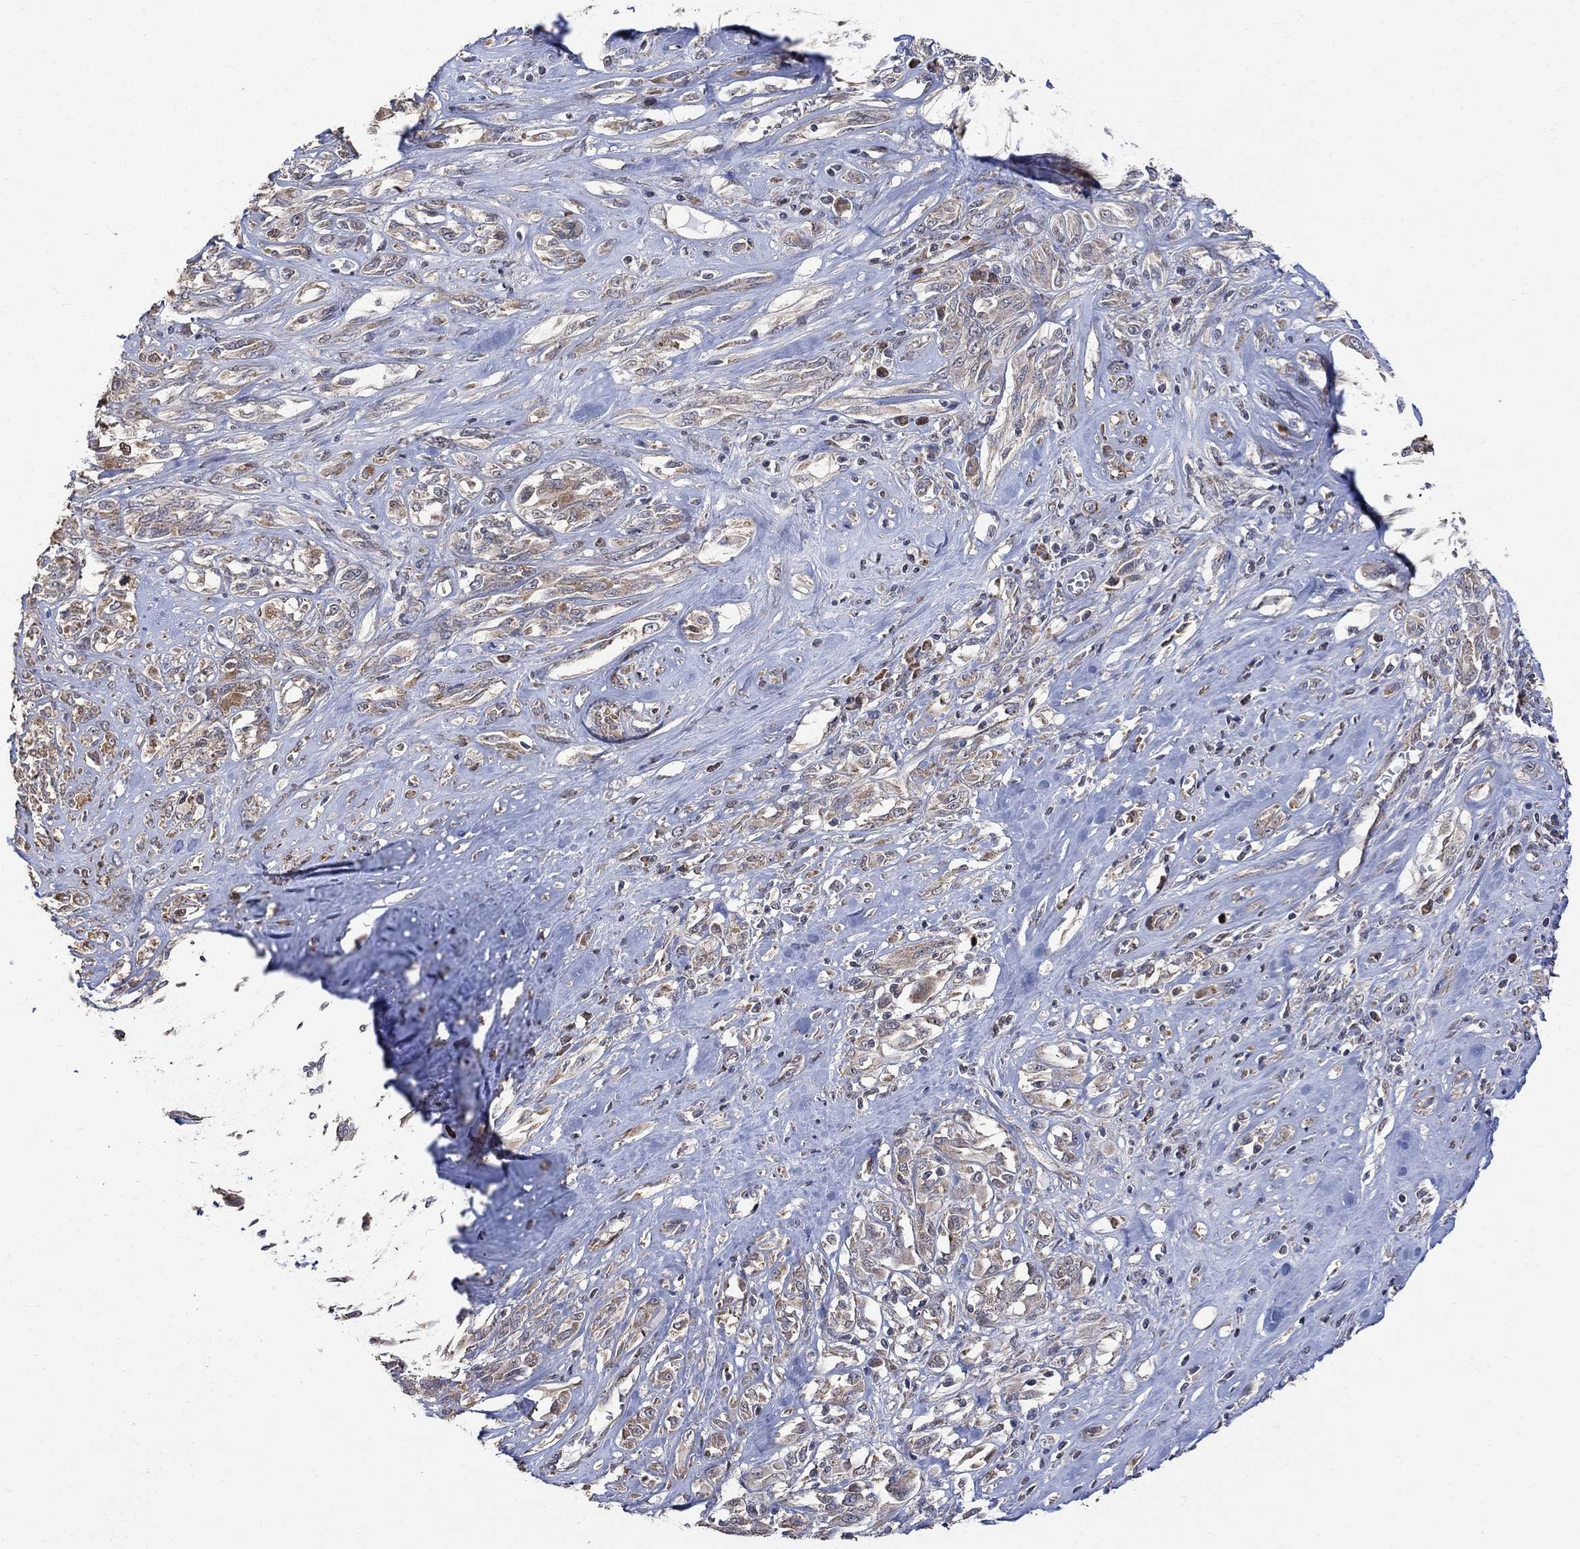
{"staining": {"intensity": "moderate", "quantity": "<25%", "location": "cytoplasmic/membranous"}, "tissue": "melanoma", "cell_type": "Tumor cells", "image_type": "cancer", "snomed": [{"axis": "morphology", "description": "Malignant melanoma, NOS"}, {"axis": "topography", "description": "Skin"}], "caption": "Brown immunohistochemical staining in melanoma shows moderate cytoplasmic/membranous positivity in approximately <25% of tumor cells. The protein is stained brown, and the nuclei are stained in blue (DAB IHC with brightfield microscopy, high magnification).", "gene": "ANKRA2", "patient": {"sex": "female", "age": 91}}